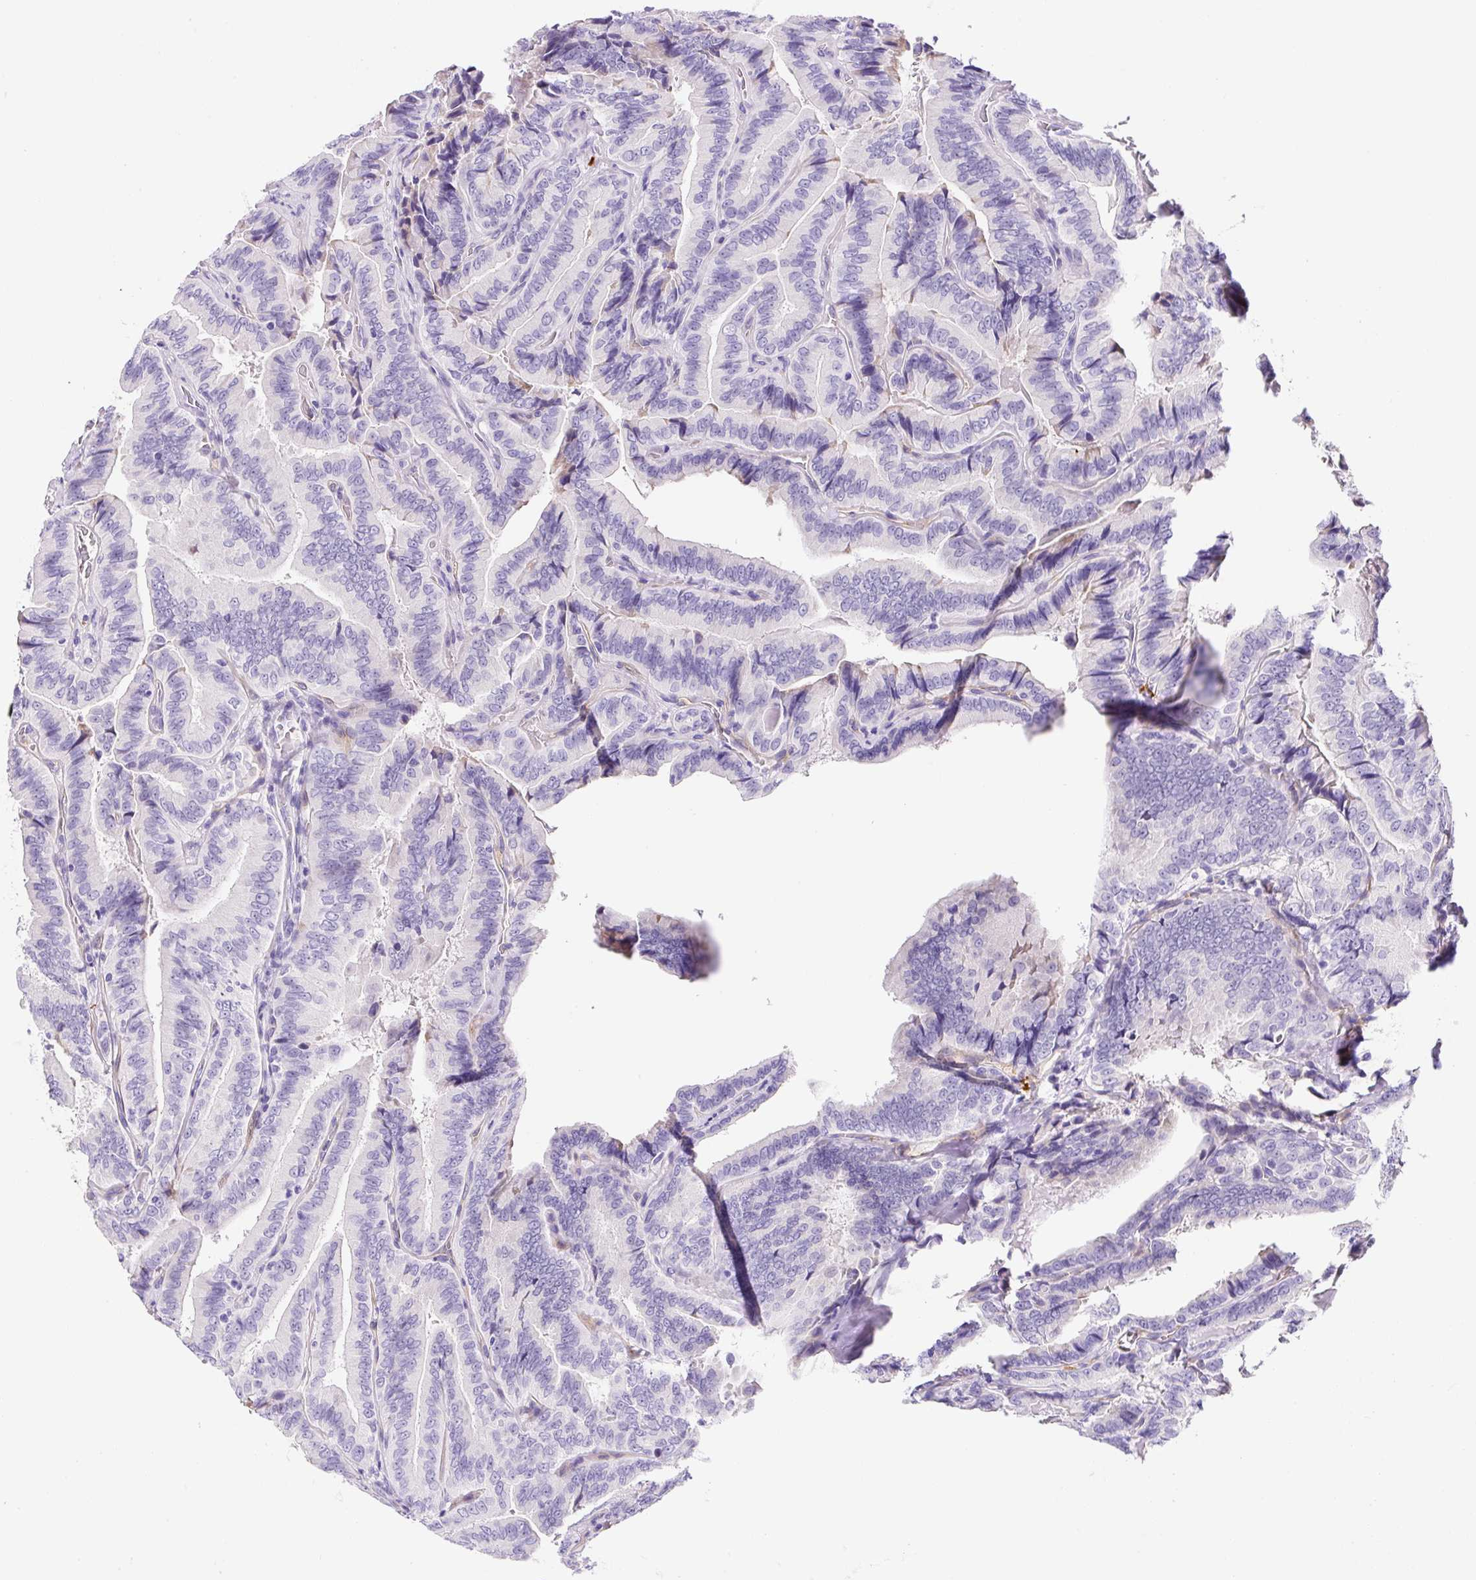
{"staining": {"intensity": "negative", "quantity": "none", "location": "none"}, "tissue": "thyroid cancer", "cell_type": "Tumor cells", "image_type": "cancer", "snomed": [{"axis": "morphology", "description": "Papillary adenocarcinoma, NOS"}, {"axis": "topography", "description": "Thyroid gland"}], "caption": "An immunohistochemistry histopathology image of thyroid cancer is shown. There is no staining in tumor cells of thyroid cancer. (DAB IHC, high magnification).", "gene": "ASB4", "patient": {"sex": "male", "age": 61}}